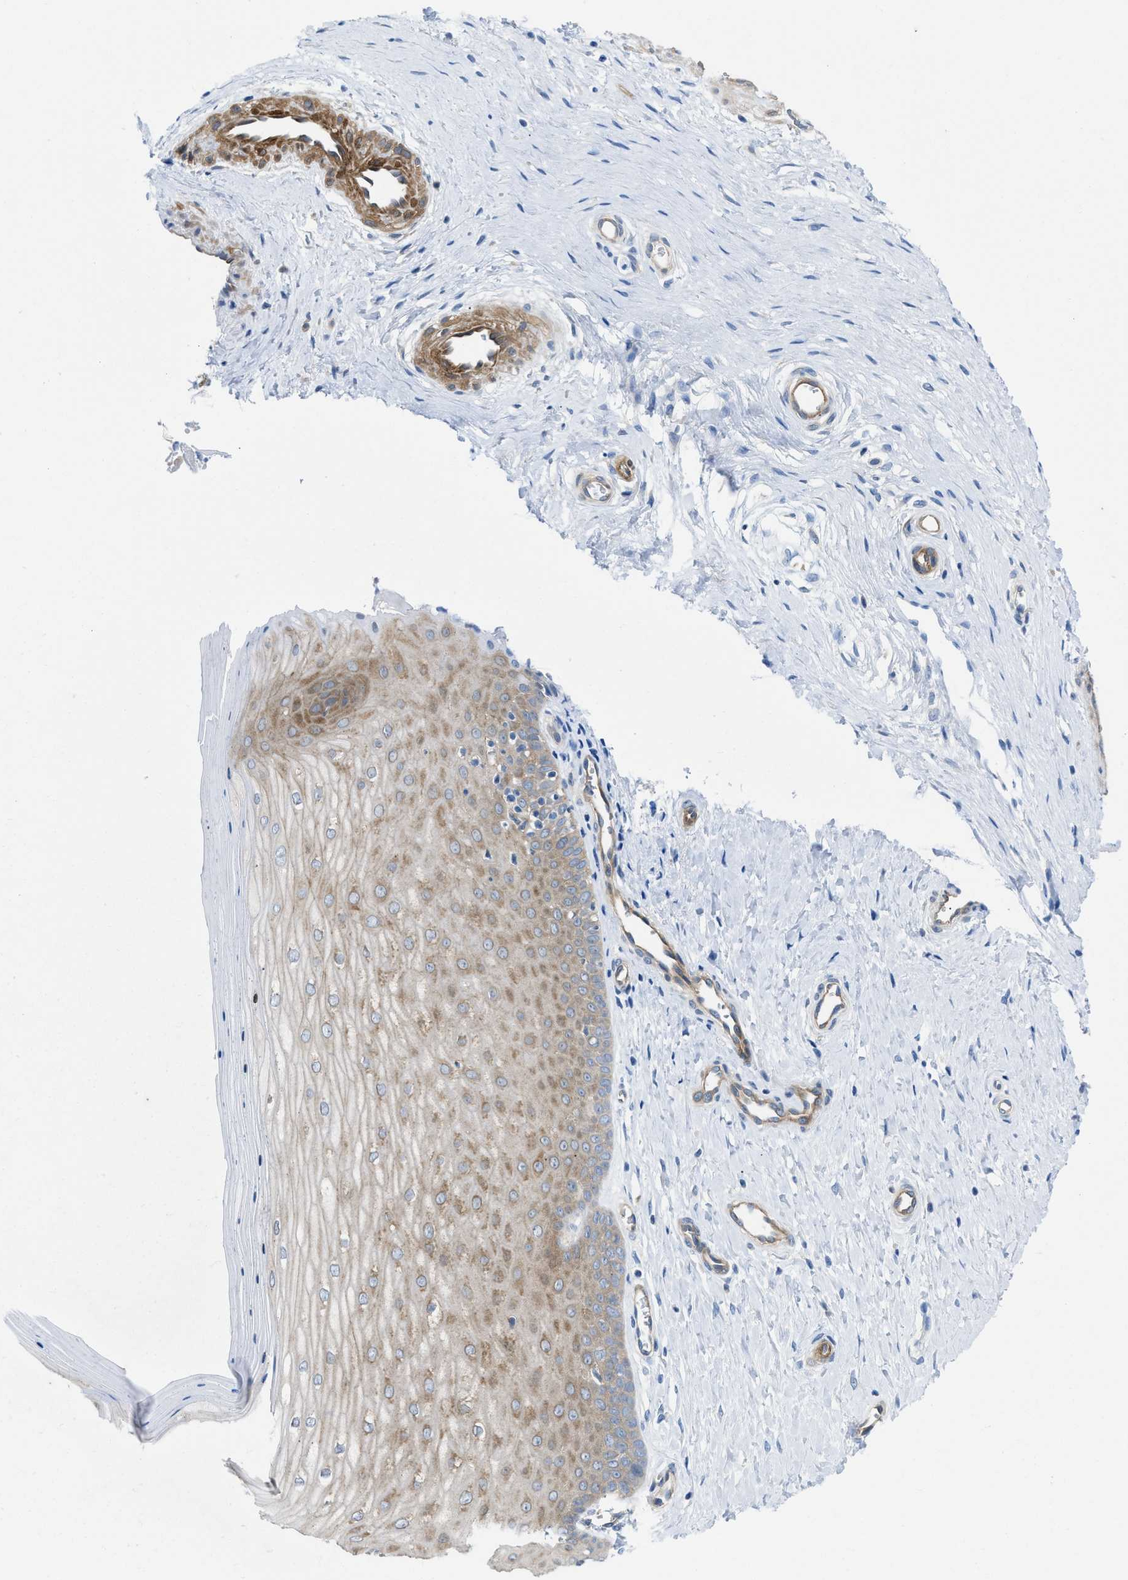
{"staining": {"intensity": "weak", "quantity": "25%-75%", "location": "cytoplasmic/membranous"}, "tissue": "cervix", "cell_type": "Squamous epithelial cells", "image_type": "normal", "snomed": [{"axis": "morphology", "description": "Normal tissue, NOS"}, {"axis": "topography", "description": "Cervix"}], "caption": "Immunohistochemical staining of unremarkable cervix exhibits weak cytoplasmic/membranous protein staining in approximately 25%-75% of squamous epithelial cells. The staining was performed using DAB (3,3'-diaminobenzidine) to visualize the protein expression in brown, while the nuclei were stained in blue with hematoxylin (Magnification: 20x).", "gene": "PDLIM5", "patient": {"sex": "female", "age": 55}}